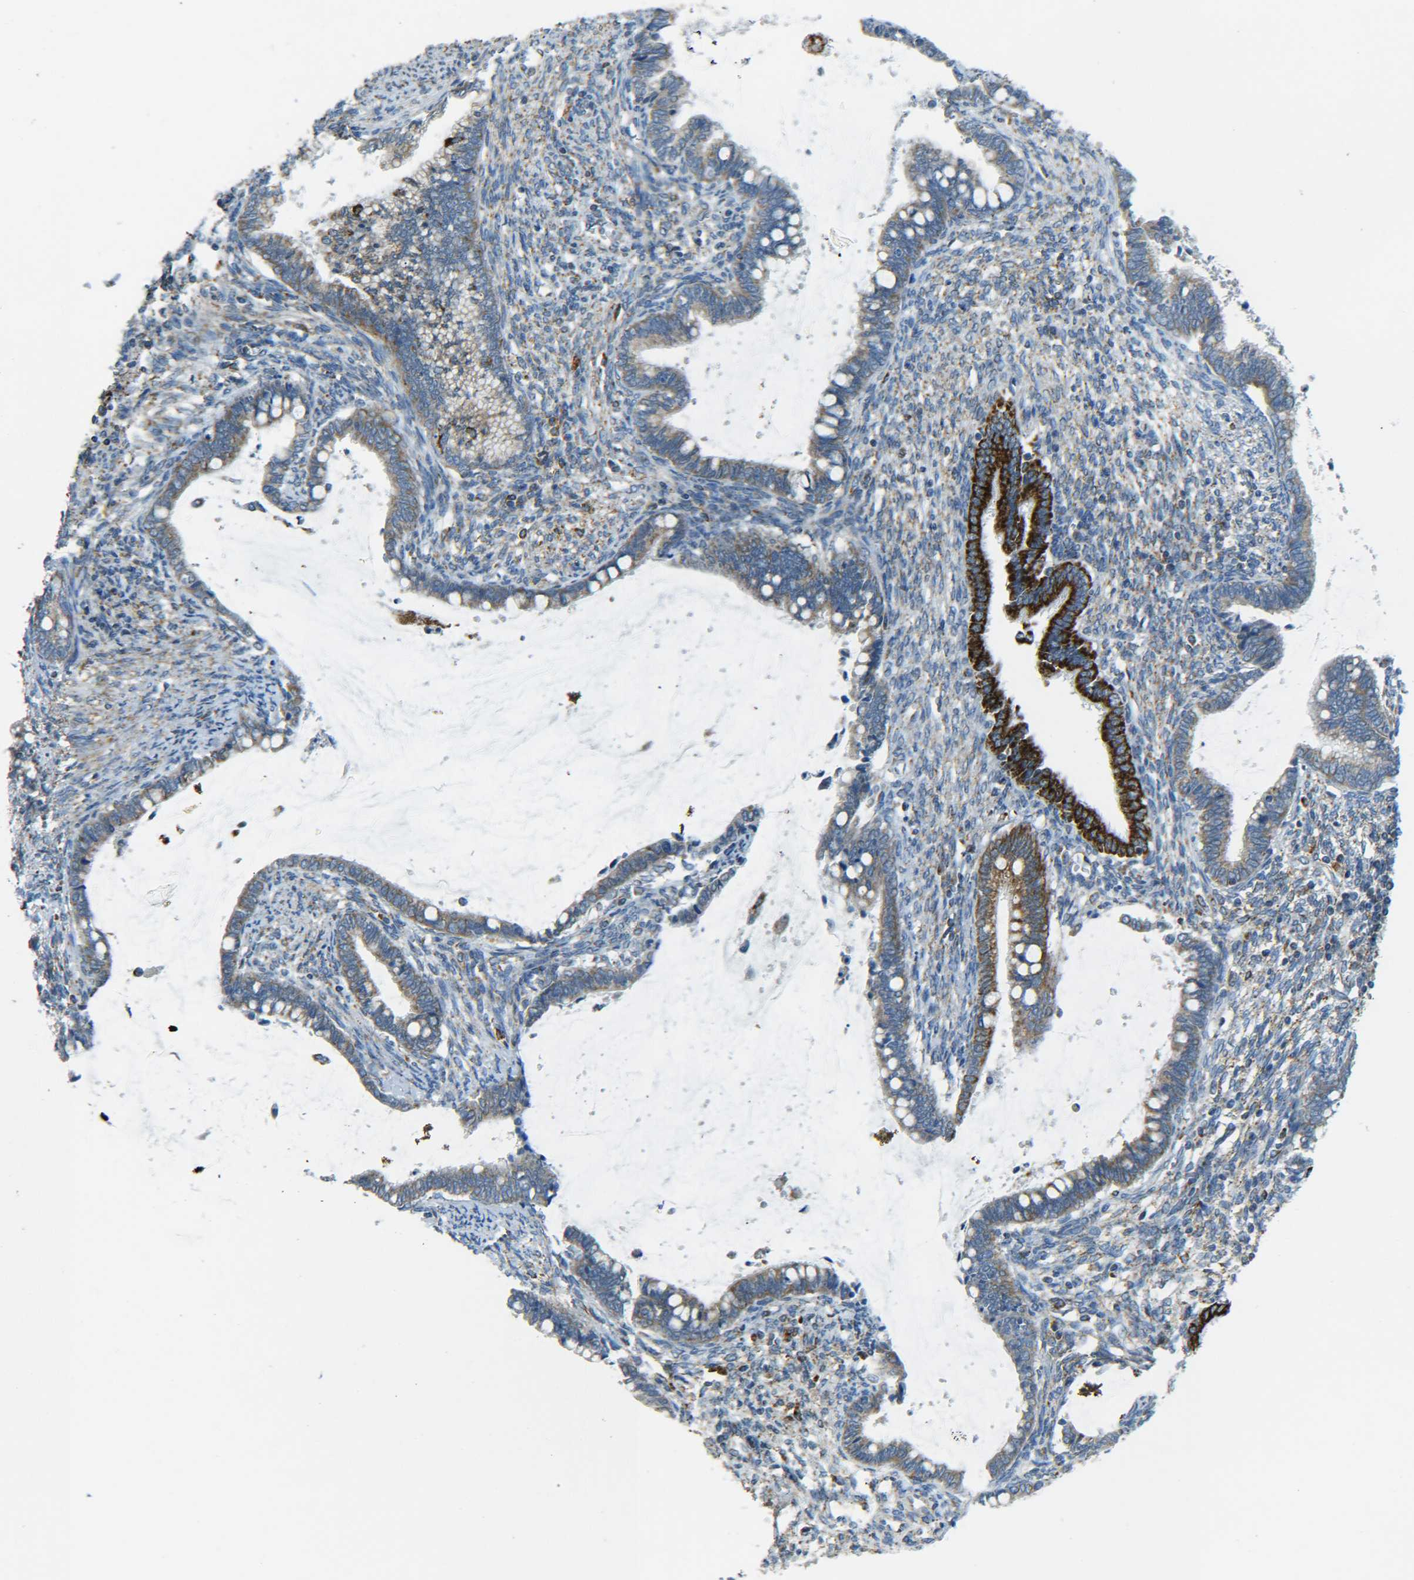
{"staining": {"intensity": "moderate", "quantity": ">75%", "location": "cytoplasmic/membranous"}, "tissue": "cervical cancer", "cell_type": "Tumor cells", "image_type": "cancer", "snomed": [{"axis": "morphology", "description": "Adenocarcinoma, NOS"}, {"axis": "topography", "description": "Cervix"}], "caption": "Protein staining by immunohistochemistry exhibits moderate cytoplasmic/membranous expression in approximately >75% of tumor cells in cervical adenocarcinoma.", "gene": "CYB5R1", "patient": {"sex": "female", "age": 44}}